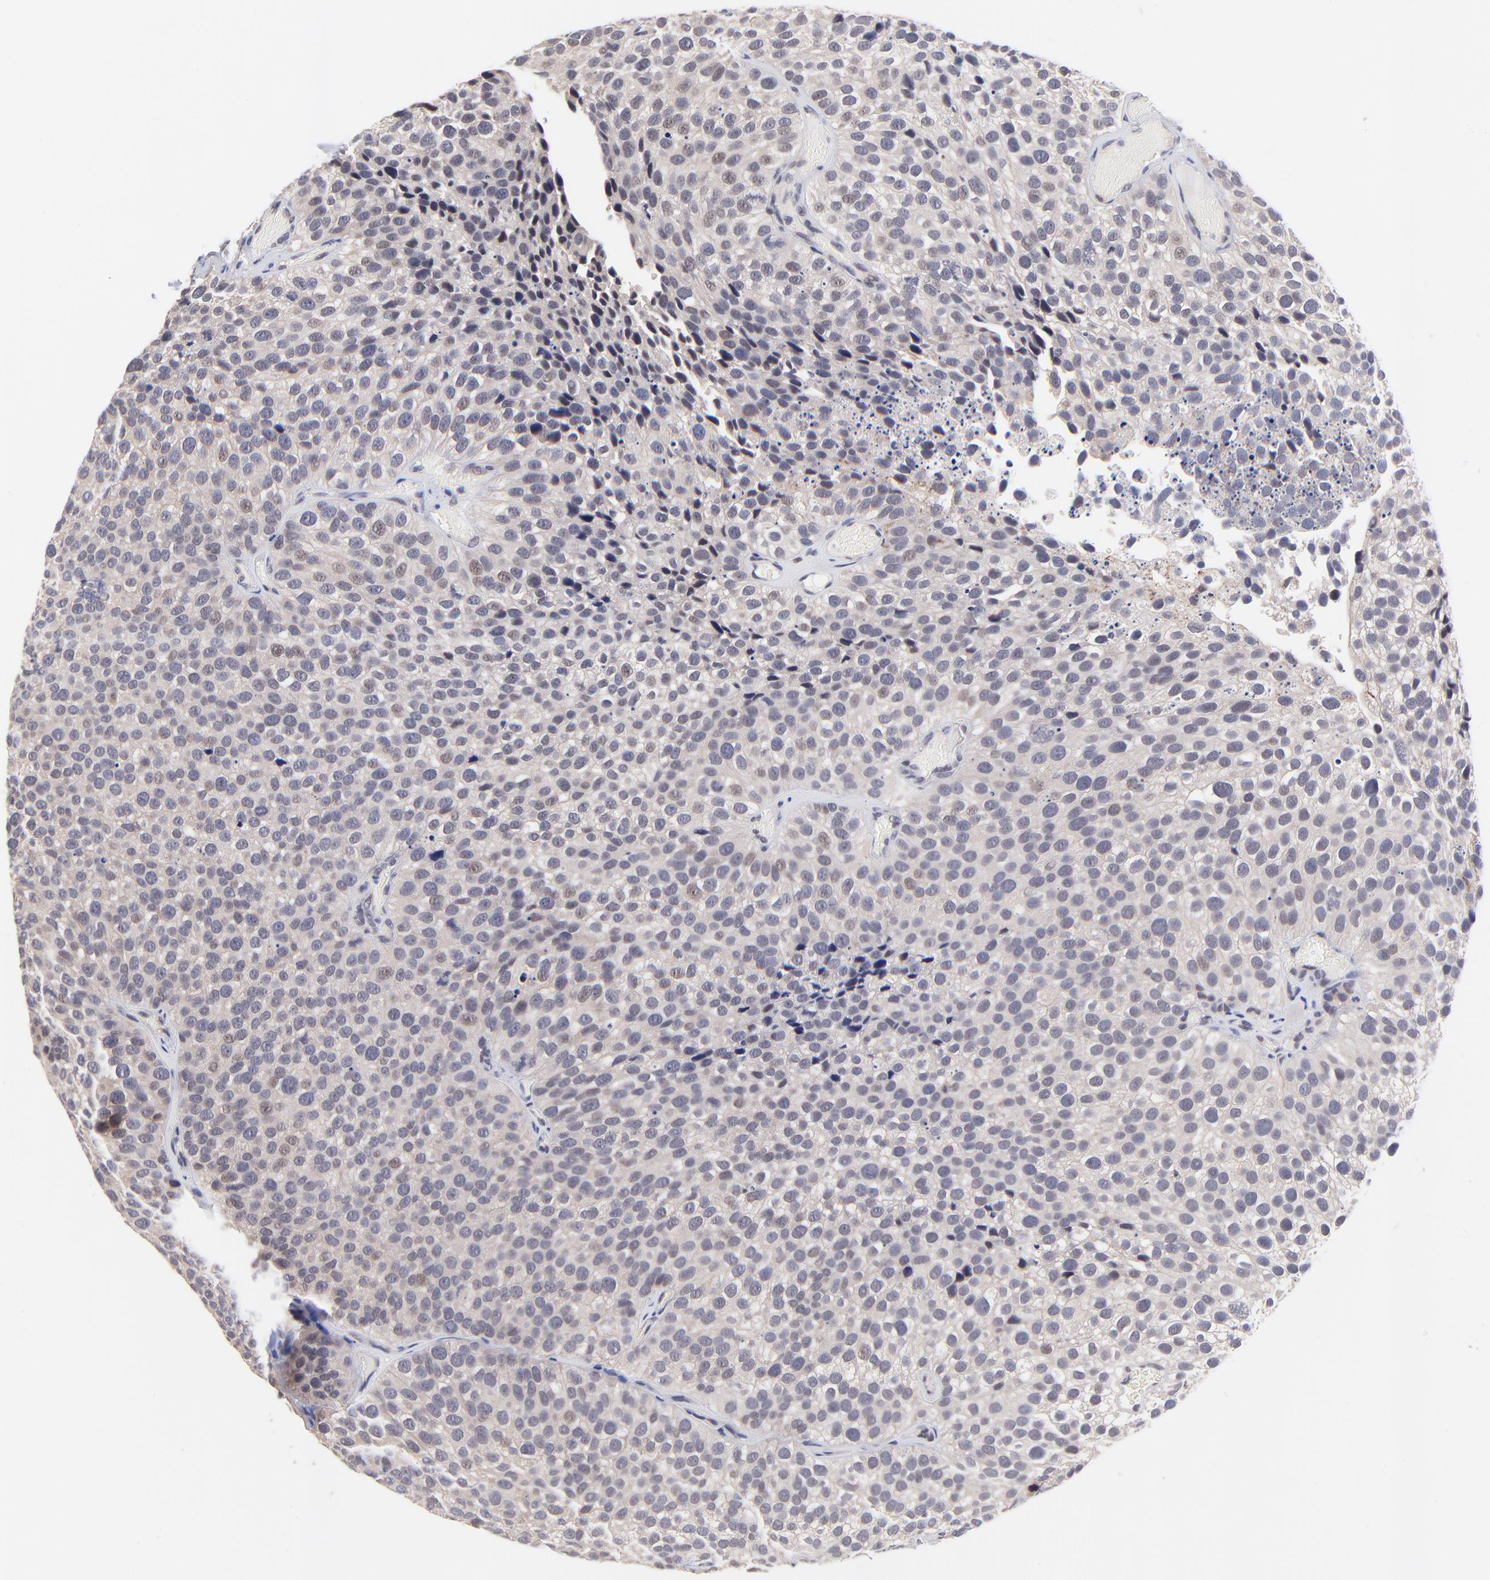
{"staining": {"intensity": "weak", "quantity": "25%-75%", "location": "cytoplasmic/membranous,nuclear"}, "tissue": "urothelial cancer", "cell_type": "Tumor cells", "image_type": "cancer", "snomed": [{"axis": "morphology", "description": "Urothelial carcinoma, High grade"}, {"axis": "topography", "description": "Urinary bladder"}], "caption": "This is an image of immunohistochemistry staining of urothelial carcinoma (high-grade), which shows weak positivity in the cytoplasmic/membranous and nuclear of tumor cells.", "gene": "ZNF747", "patient": {"sex": "male", "age": 72}}